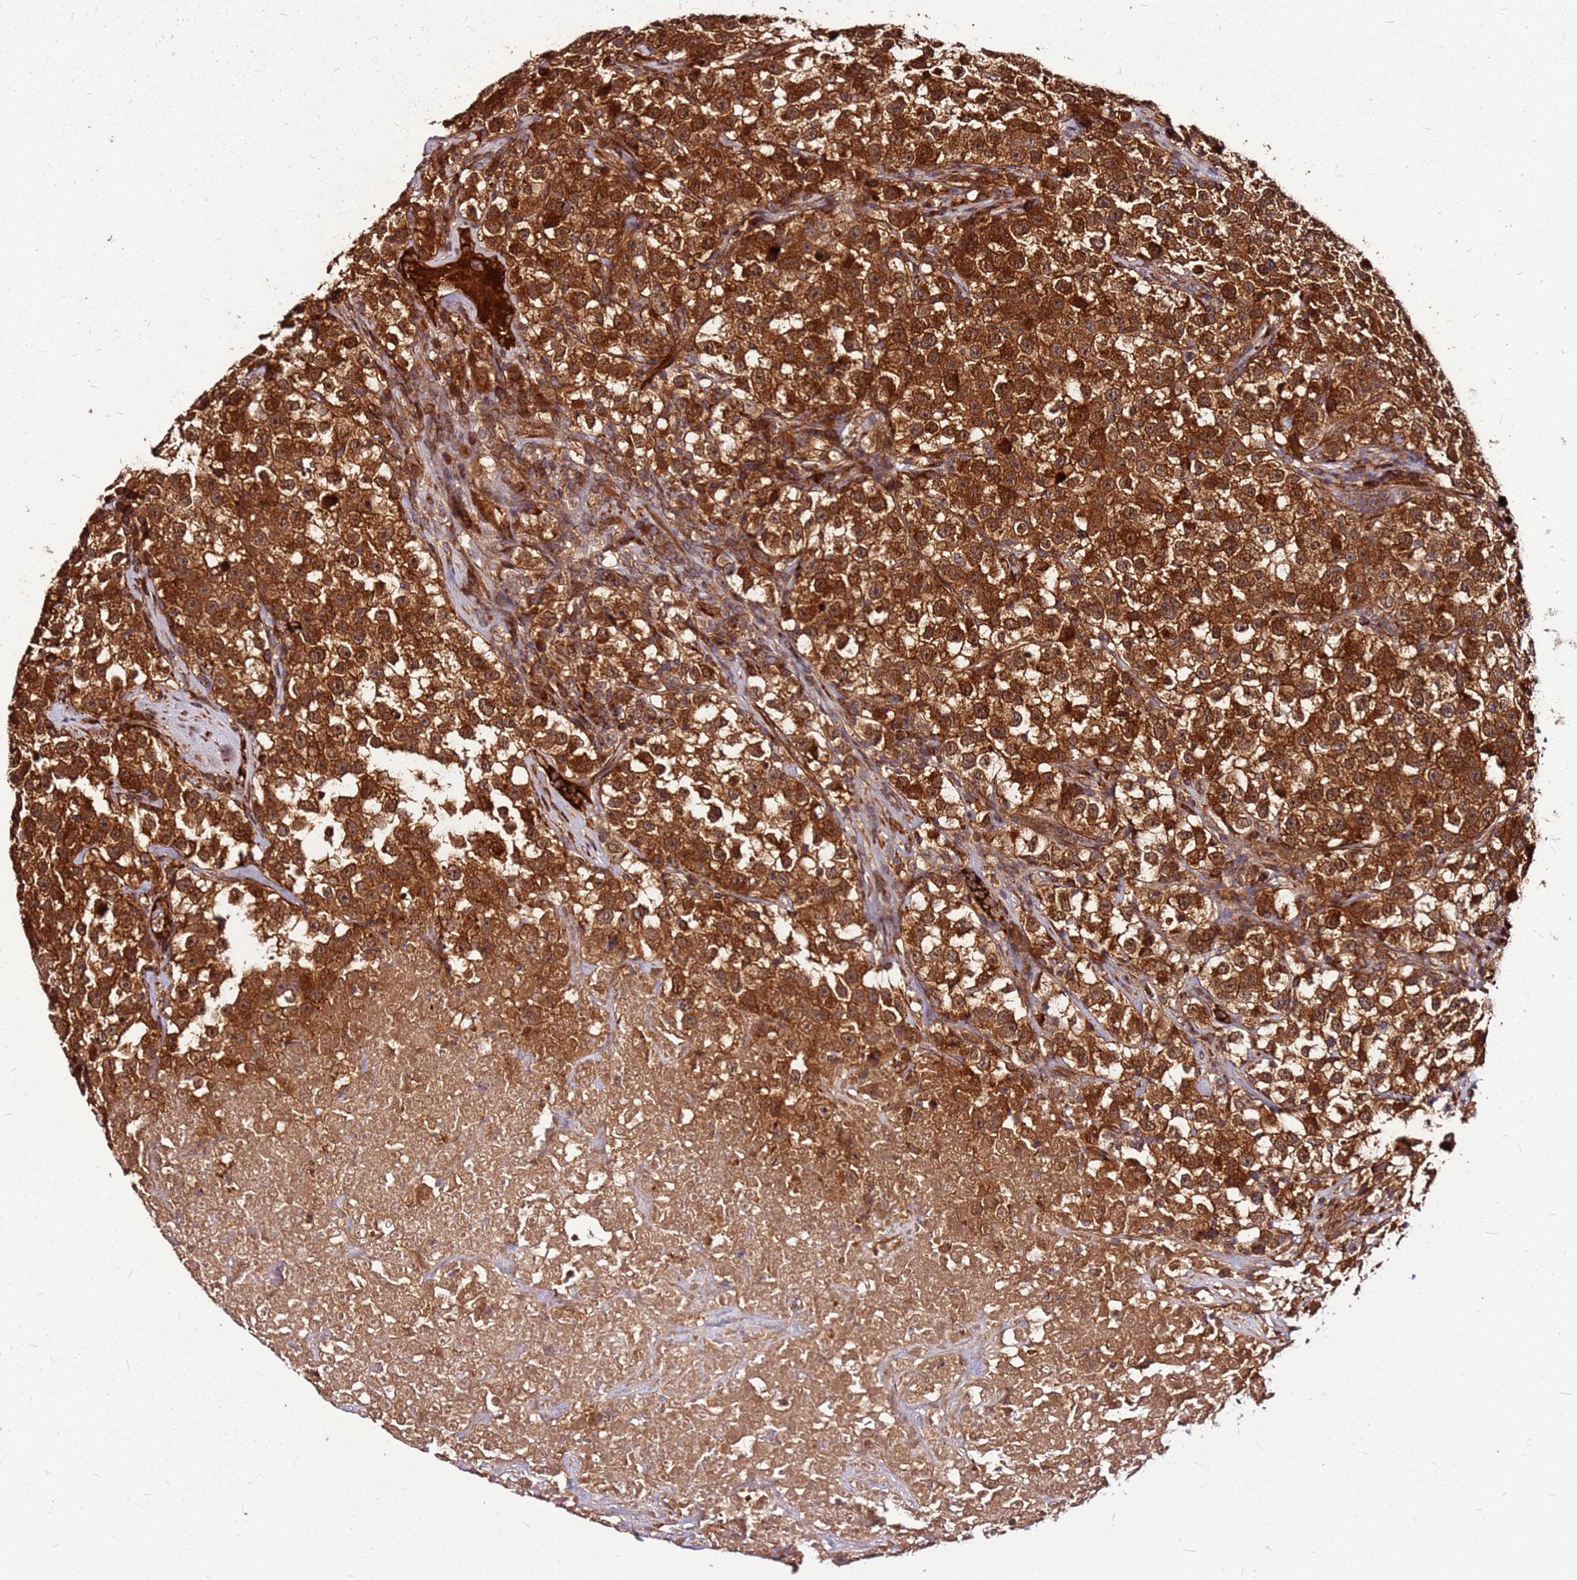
{"staining": {"intensity": "strong", "quantity": ">75%", "location": "cytoplasmic/membranous,nuclear"}, "tissue": "testis cancer", "cell_type": "Tumor cells", "image_type": "cancer", "snomed": [{"axis": "morphology", "description": "Seminoma, NOS"}, {"axis": "topography", "description": "Testis"}], "caption": "Immunohistochemistry staining of testis cancer, which demonstrates high levels of strong cytoplasmic/membranous and nuclear staining in approximately >75% of tumor cells indicating strong cytoplasmic/membranous and nuclear protein staining. The staining was performed using DAB (brown) for protein detection and nuclei were counterstained in hematoxylin (blue).", "gene": "LYPLAL1", "patient": {"sex": "male", "age": 22}}